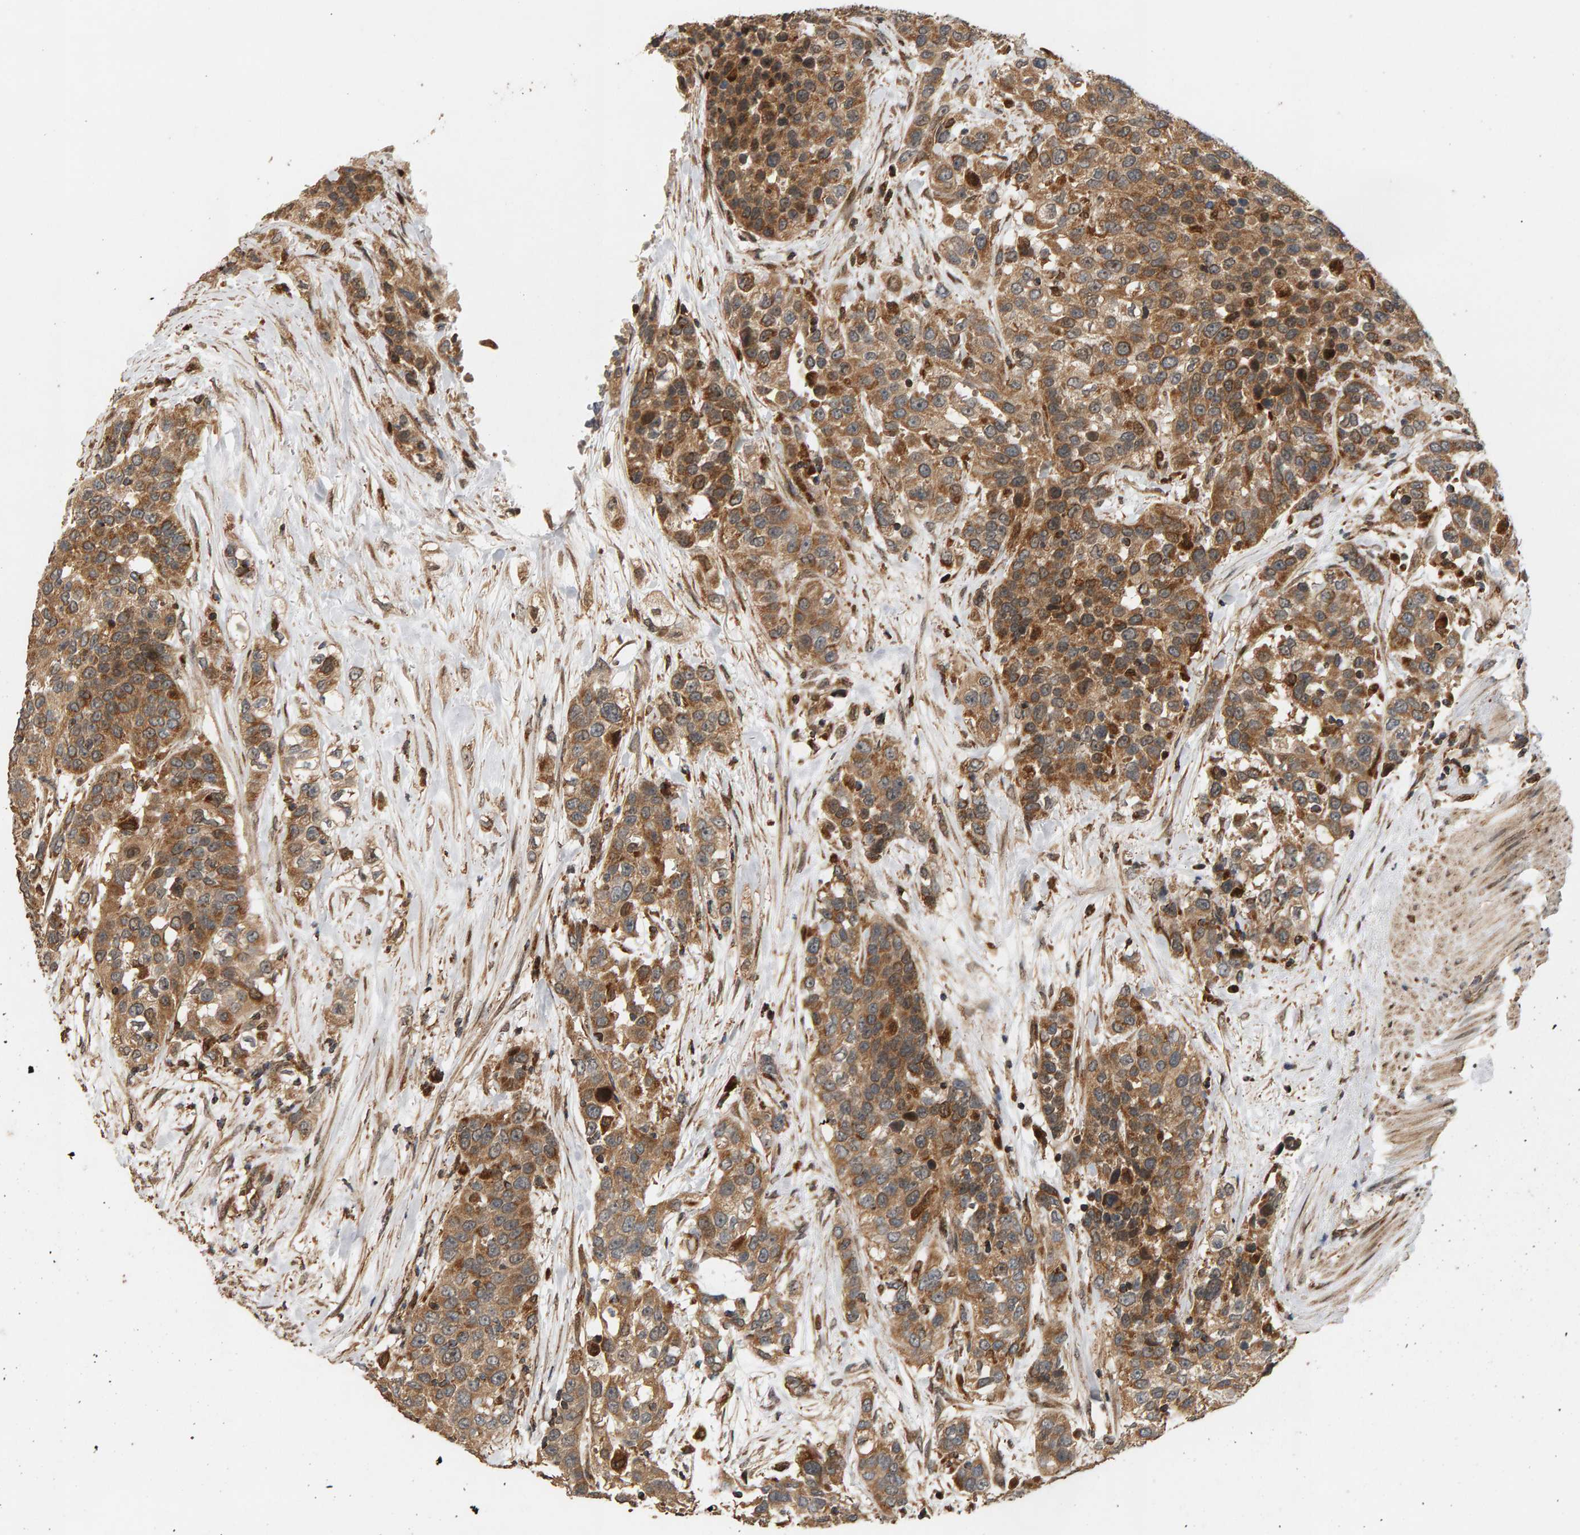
{"staining": {"intensity": "moderate", "quantity": ">75%", "location": "cytoplasmic/membranous"}, "tissue": "urothelial cancer", "cell_type": "Tumor cells", "image_type": "cancer", "snomed": [{"axis": "morphology", "description": "Urothelial carcinoma, High grade"}, {"axis": "topography", "description": "Urinary bladder"}], "caption": "Immunohistochemistry (IHC) of urothelial cancer reveals medium levels of moderate cytoplasmic/membranous positivity in approximately >75% of tumor cells. The staining was performed using DAB (3,3'-diaminobenzidine), with brown indicating positive protein expression. Nuclei are stained blue with hematoxylin.", "gene": "GSTK1", "patient": {"sex": "female", "age": 80}}